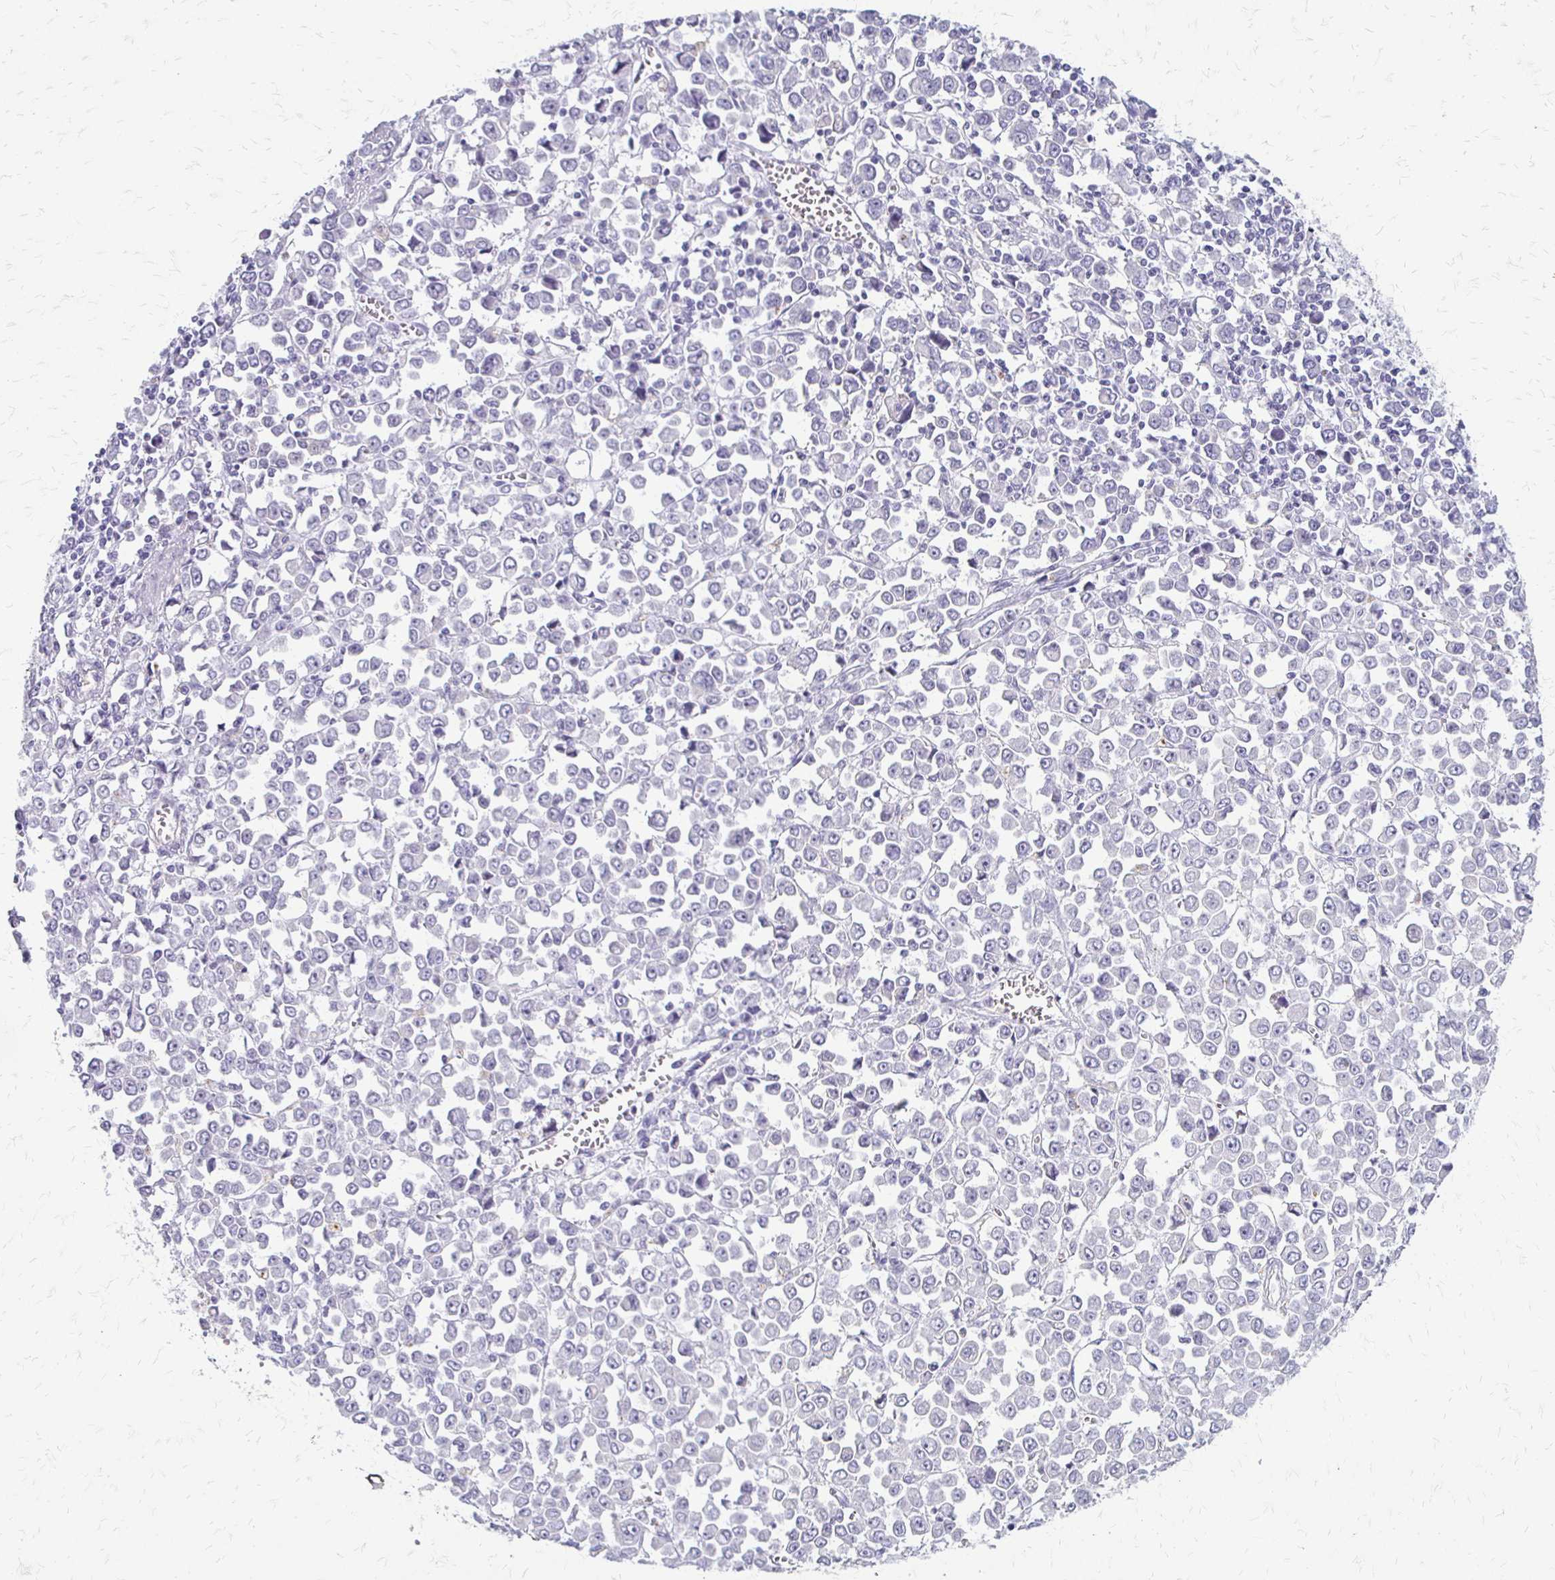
{"staining": {"intensity": "negative", "quantity": "none", "location": "none"}, "tissue": "stomach cancer", "cell_type": "Tumor cells", "image_type": "cancer", "snomed": [{"axis": "morphology", "description": "Adenocarcinoma, NOS"}, {"axis": "topography", "description": "Stomach, upper"}], "caption": "High power microscopy histopathology image of an immunohistochemistry photomicrograph of stomach cancer (adenocarcinoma), revealing no significant staining in tumor cells. (Immunohistochemistry, brightfield microscopy, high magnification).", "gene": "ACP5", "patient": {"sex": "male", "age": 70}}